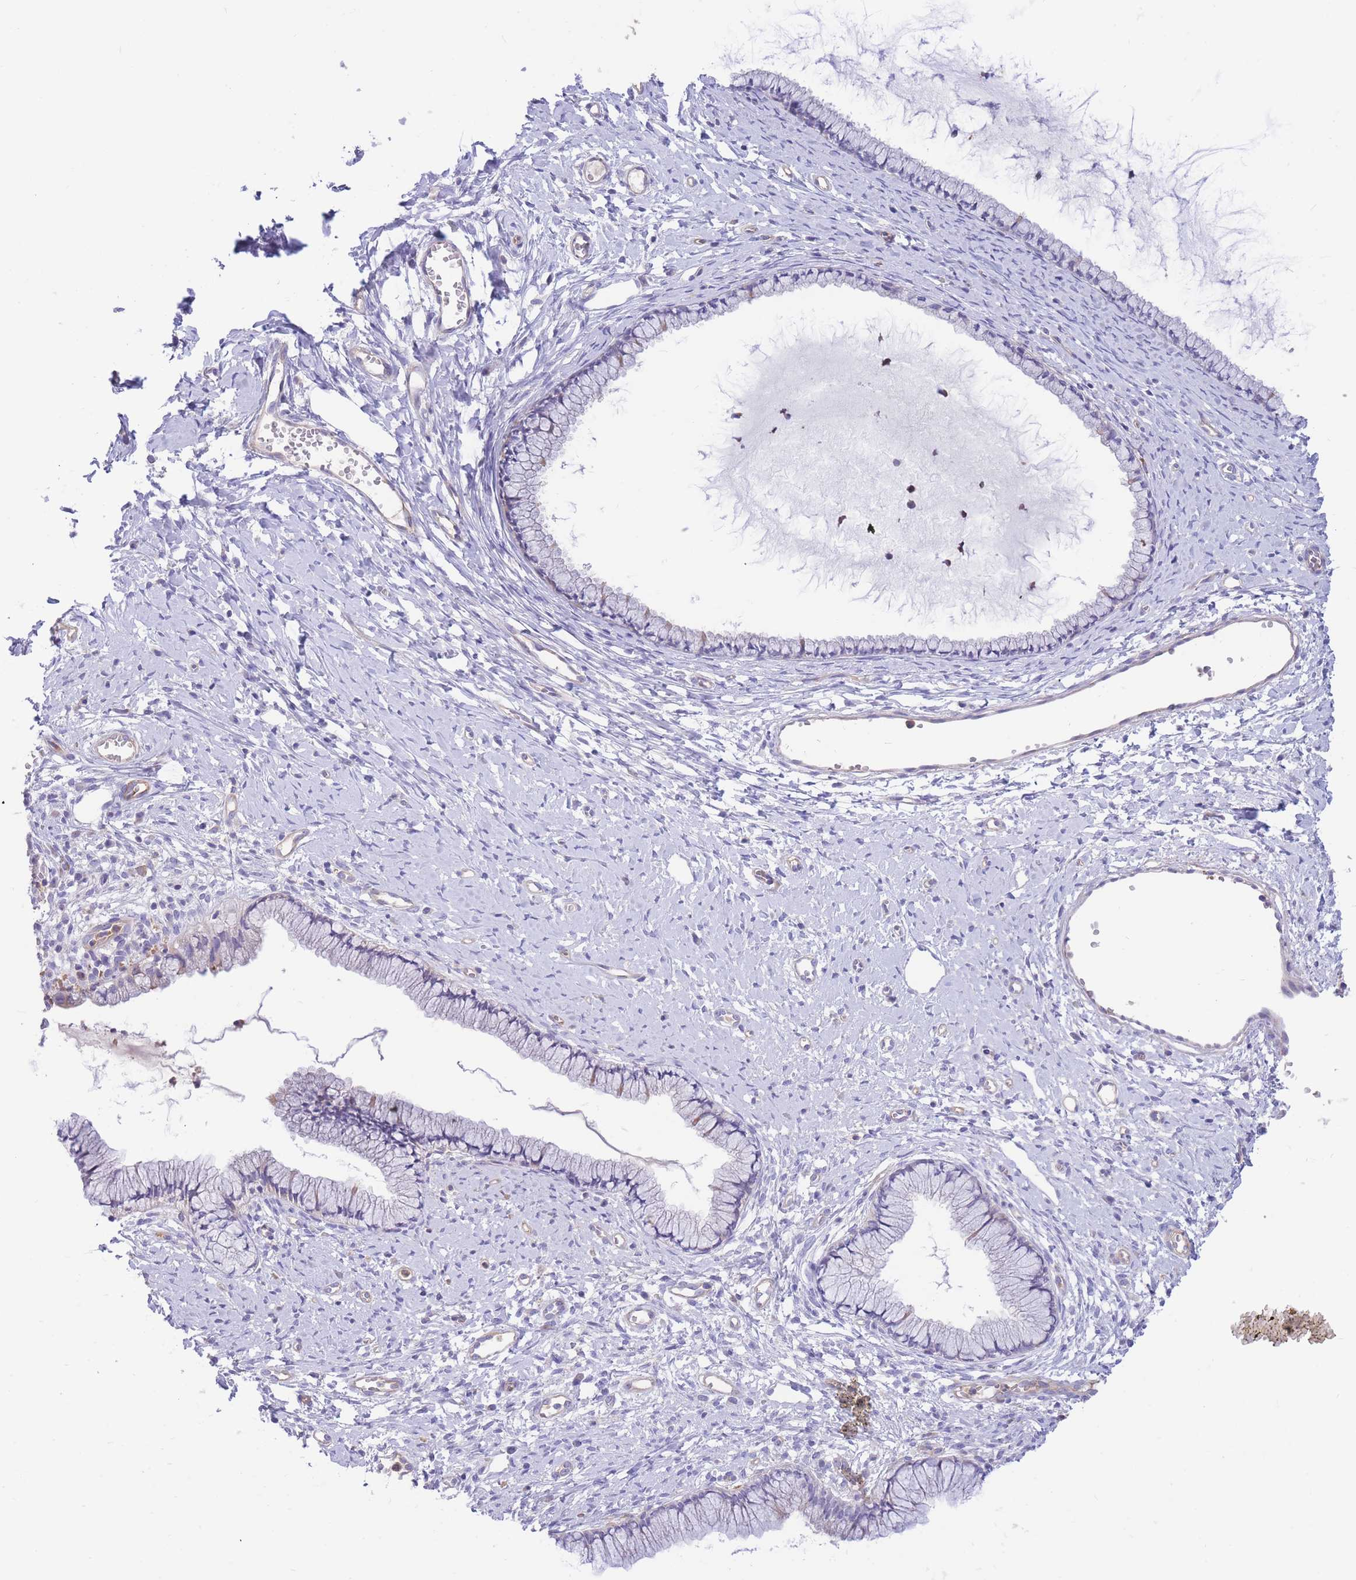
{"staining": {"intensity": "negative", "quantity": "none", "location": "none"}, "tissue": "cervix", "cell_type": "Glandular cells", "image_type": "normal", "snomed": [{"axis": "morphology", "description": "Normal tissue, NOS"}, {"axis": "topography", "description": "Cervix"}], "caption": "Immunohistochemistry micrograph of unremarkable human cervix stained for a protein (brown), which displays no positivity in glandular cells. The staining was performed using DAB to visualize the protein expression in brown, while the nuclei were stained in blue with hematoxylin (Magnification: 20x).", "gene": "SULT1A1", "patient": {"sex": "female", "age": 40}}